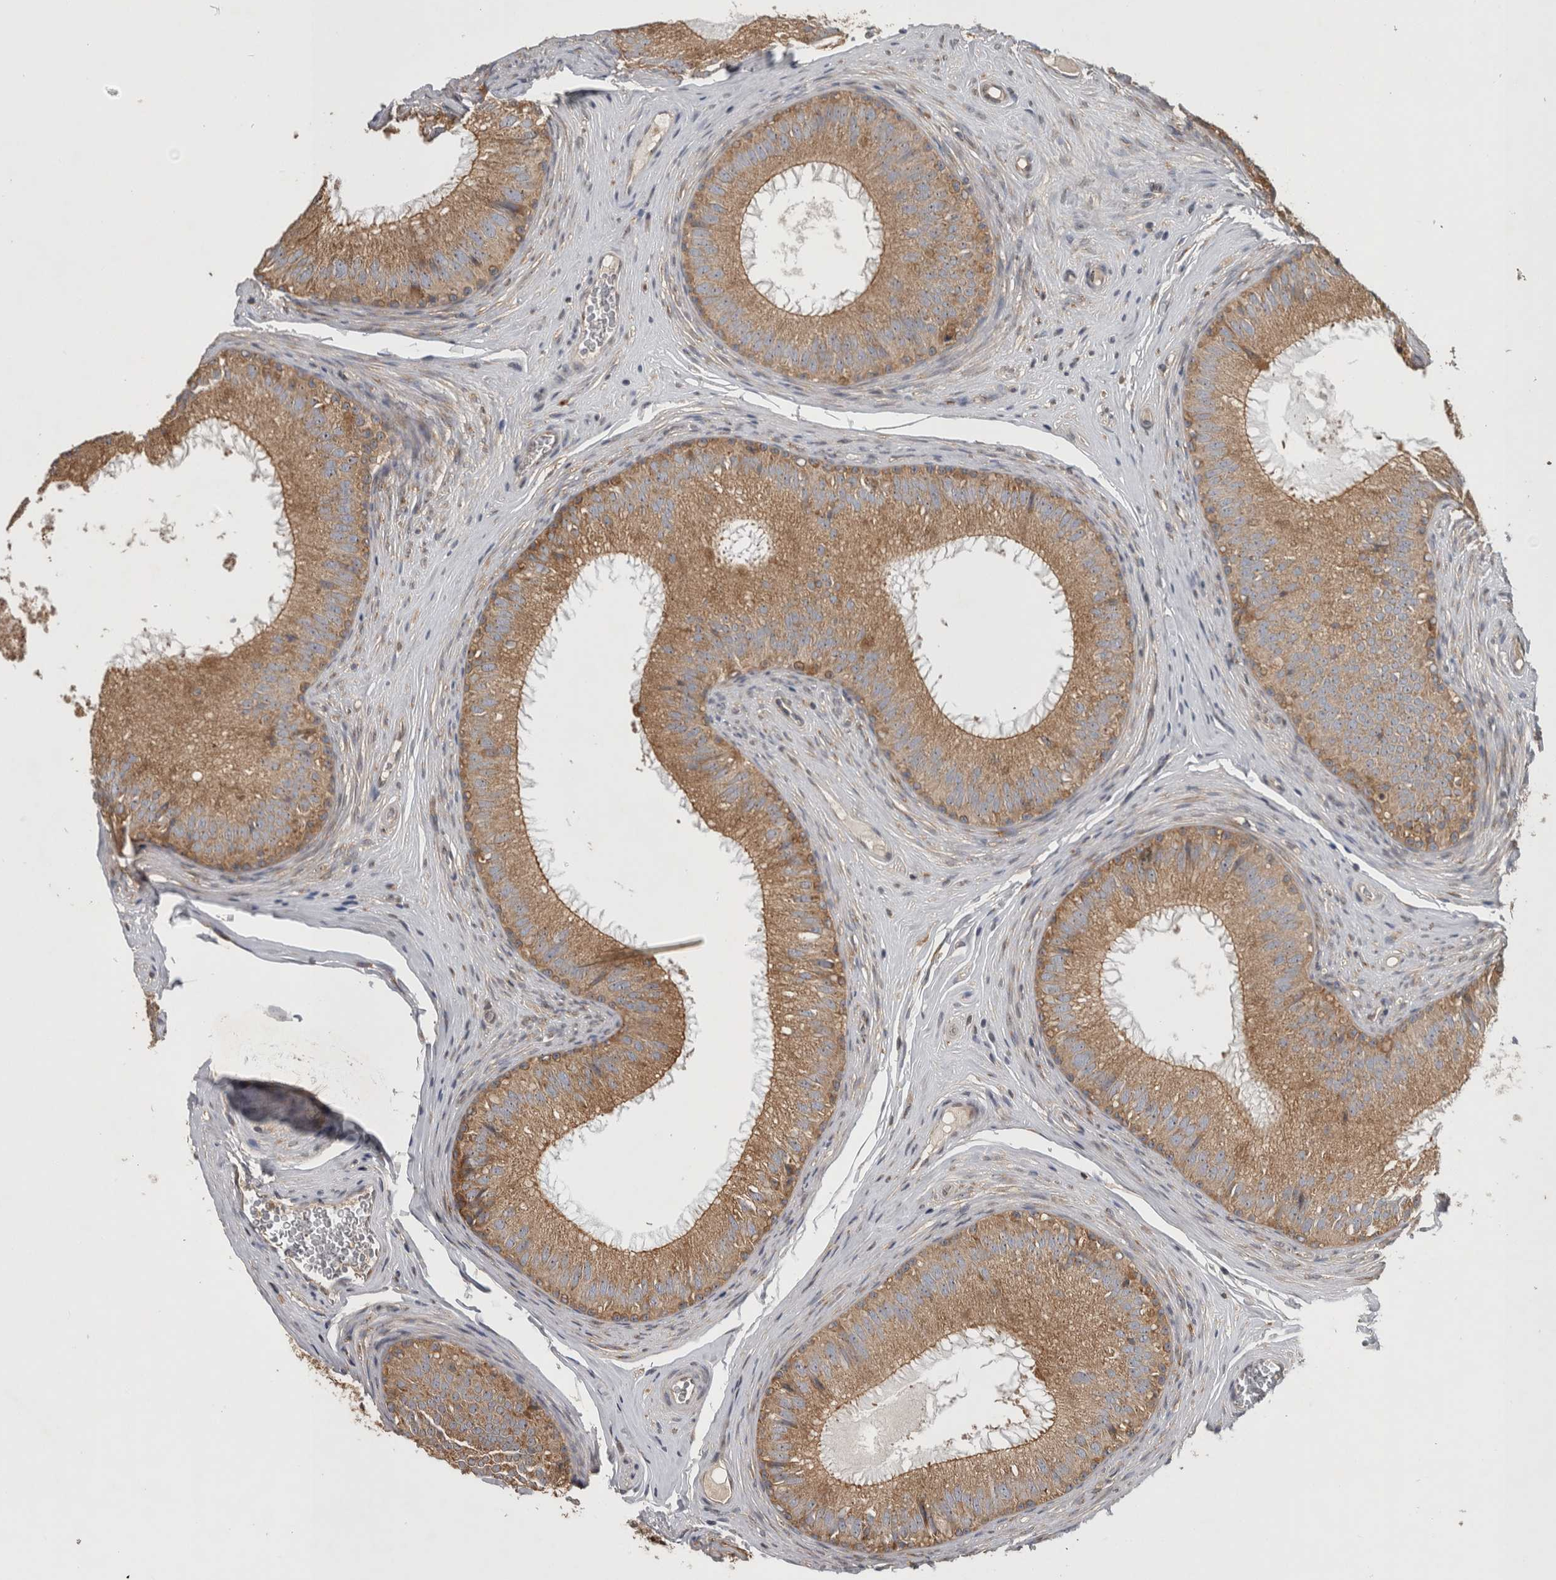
{"staining": {"intensity": "moderate", "quantity": ">75%", "location": "cytoplasmic/membranous"}, "tissue": "epididymis", "cell_type": "Glandular cells", "image_type": "normal", "snomed": [{"axis": "morphology", "description": "Normal tissue, NOS"}, {"axis": "topography", "description": "Epididymis"}], "caption": "Epididymis stained with IHC shows moderate cytoplasmic/membranous staining in approximately >75% of glandular cells. The protein of interest is shown in brown color, while the nuclei are stained blue.", "gene": "ATXN2", "patient": {"sex": "male", "age": 32}}